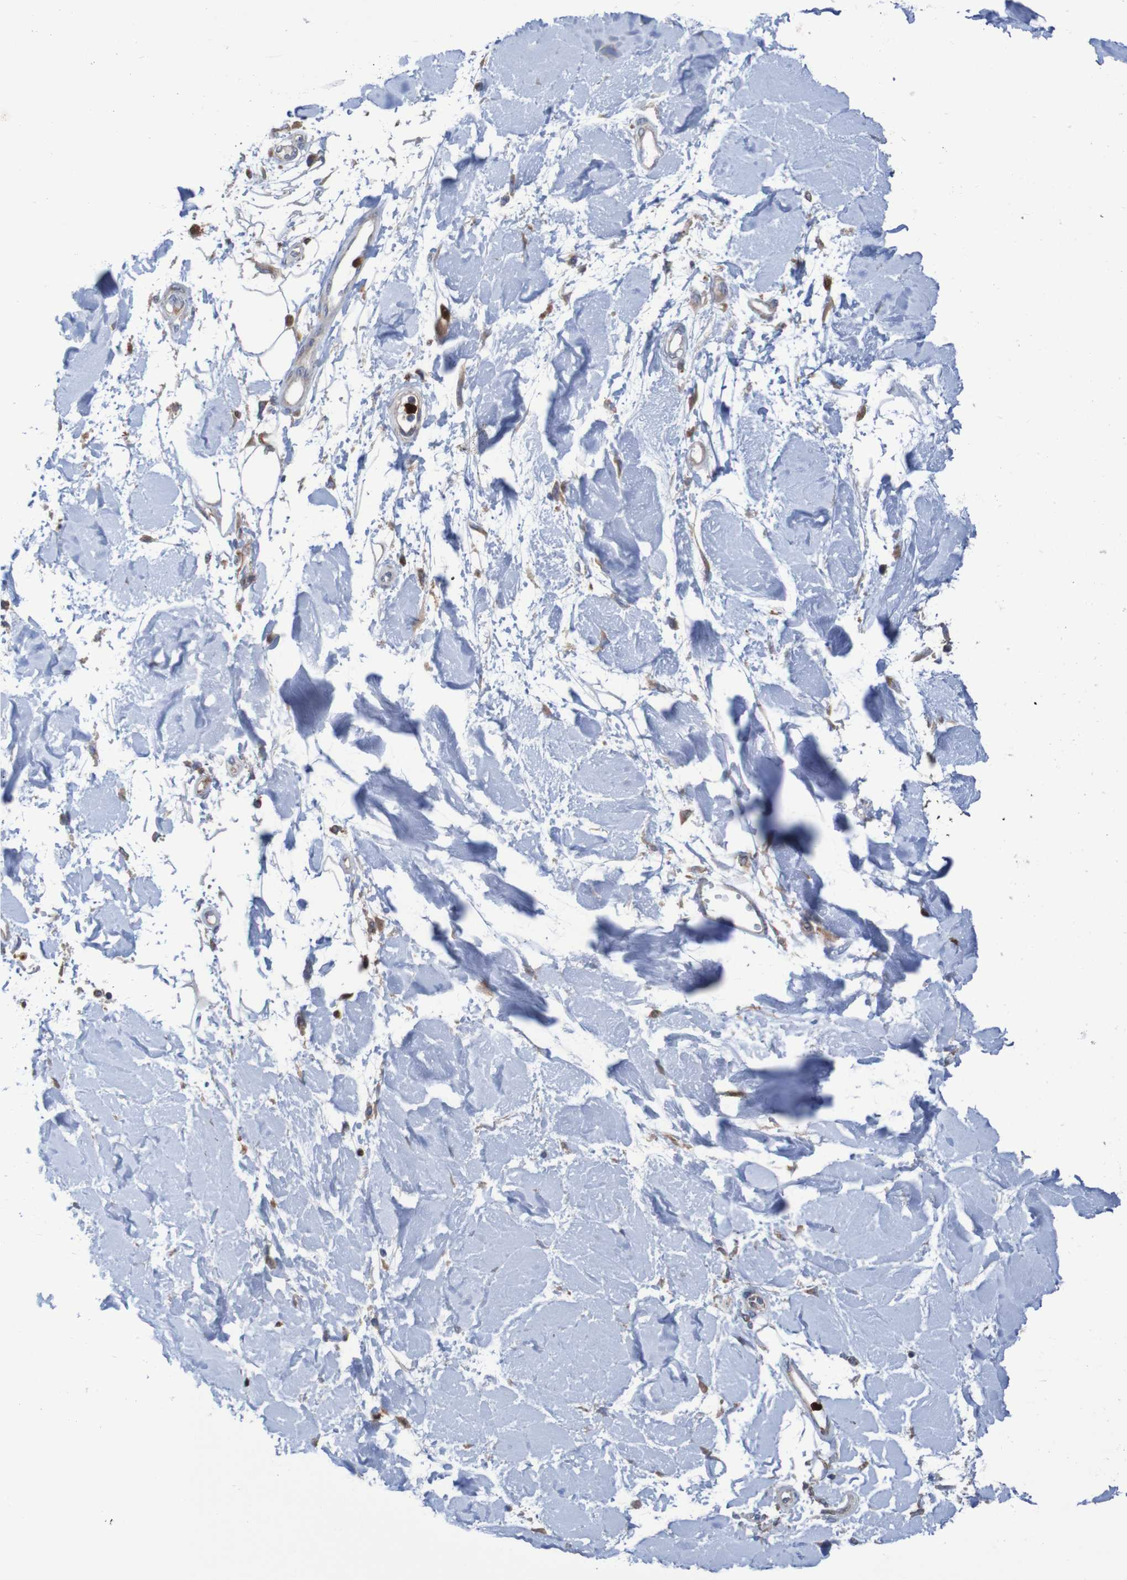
{"staining": {"intensity": "negative", "quantity": "none", "location": "none"}, "tissue": "adipose tissue", "cell_type": "Adipocytes", "image_type": "normal", "snomed": [{"axis": "morphology", "description": "Squamous cell carcinoma, NOS"}, {"axis": "topography", "description": "Skin"}], "caption": "A high-resolution photomicrograph shows immunohistochemistry (IHC) staining of unremarkable adipose tissue, which demonstrates no significant expression in adipocytes.", "gene": "PARP4", "patient": {"sex": "male", "age": 83}}